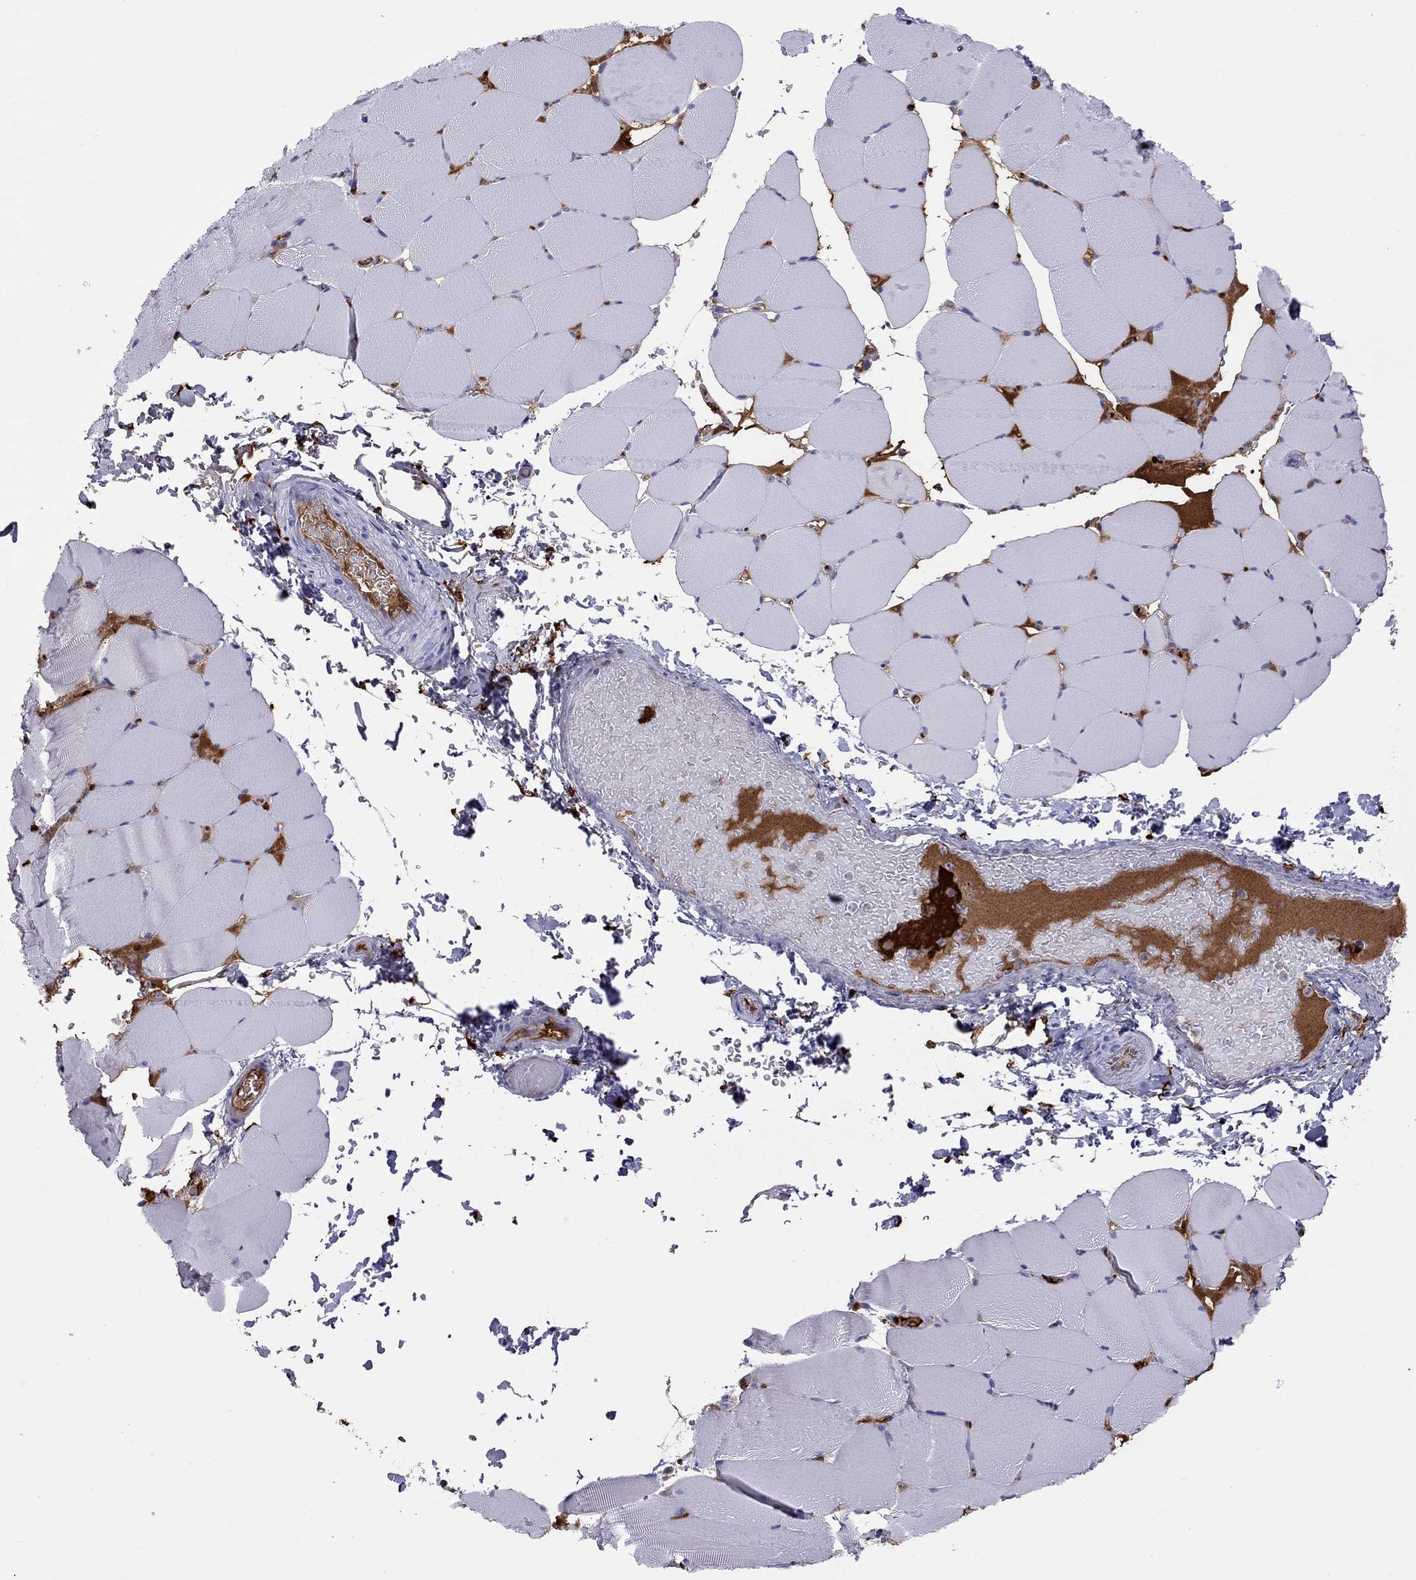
{"staining": {"intensity": "negative", "quantity": "none", "location": "none"}, "tissue": "skeletal muscle", "cell_type": "Myocytes", "image_type": "normal", "snomed": [{"axis": "morphology", "description": "Normal tissue, NOS"}, {"axis": "topography", "description": "Skeletal muscle"}], "caption": "Protein analysis of unremarkable skeletal muscle reveals no significant staining in myocytes.", "gene": "SERPINA3", "patient": {"sex": "female", "age": 37}}